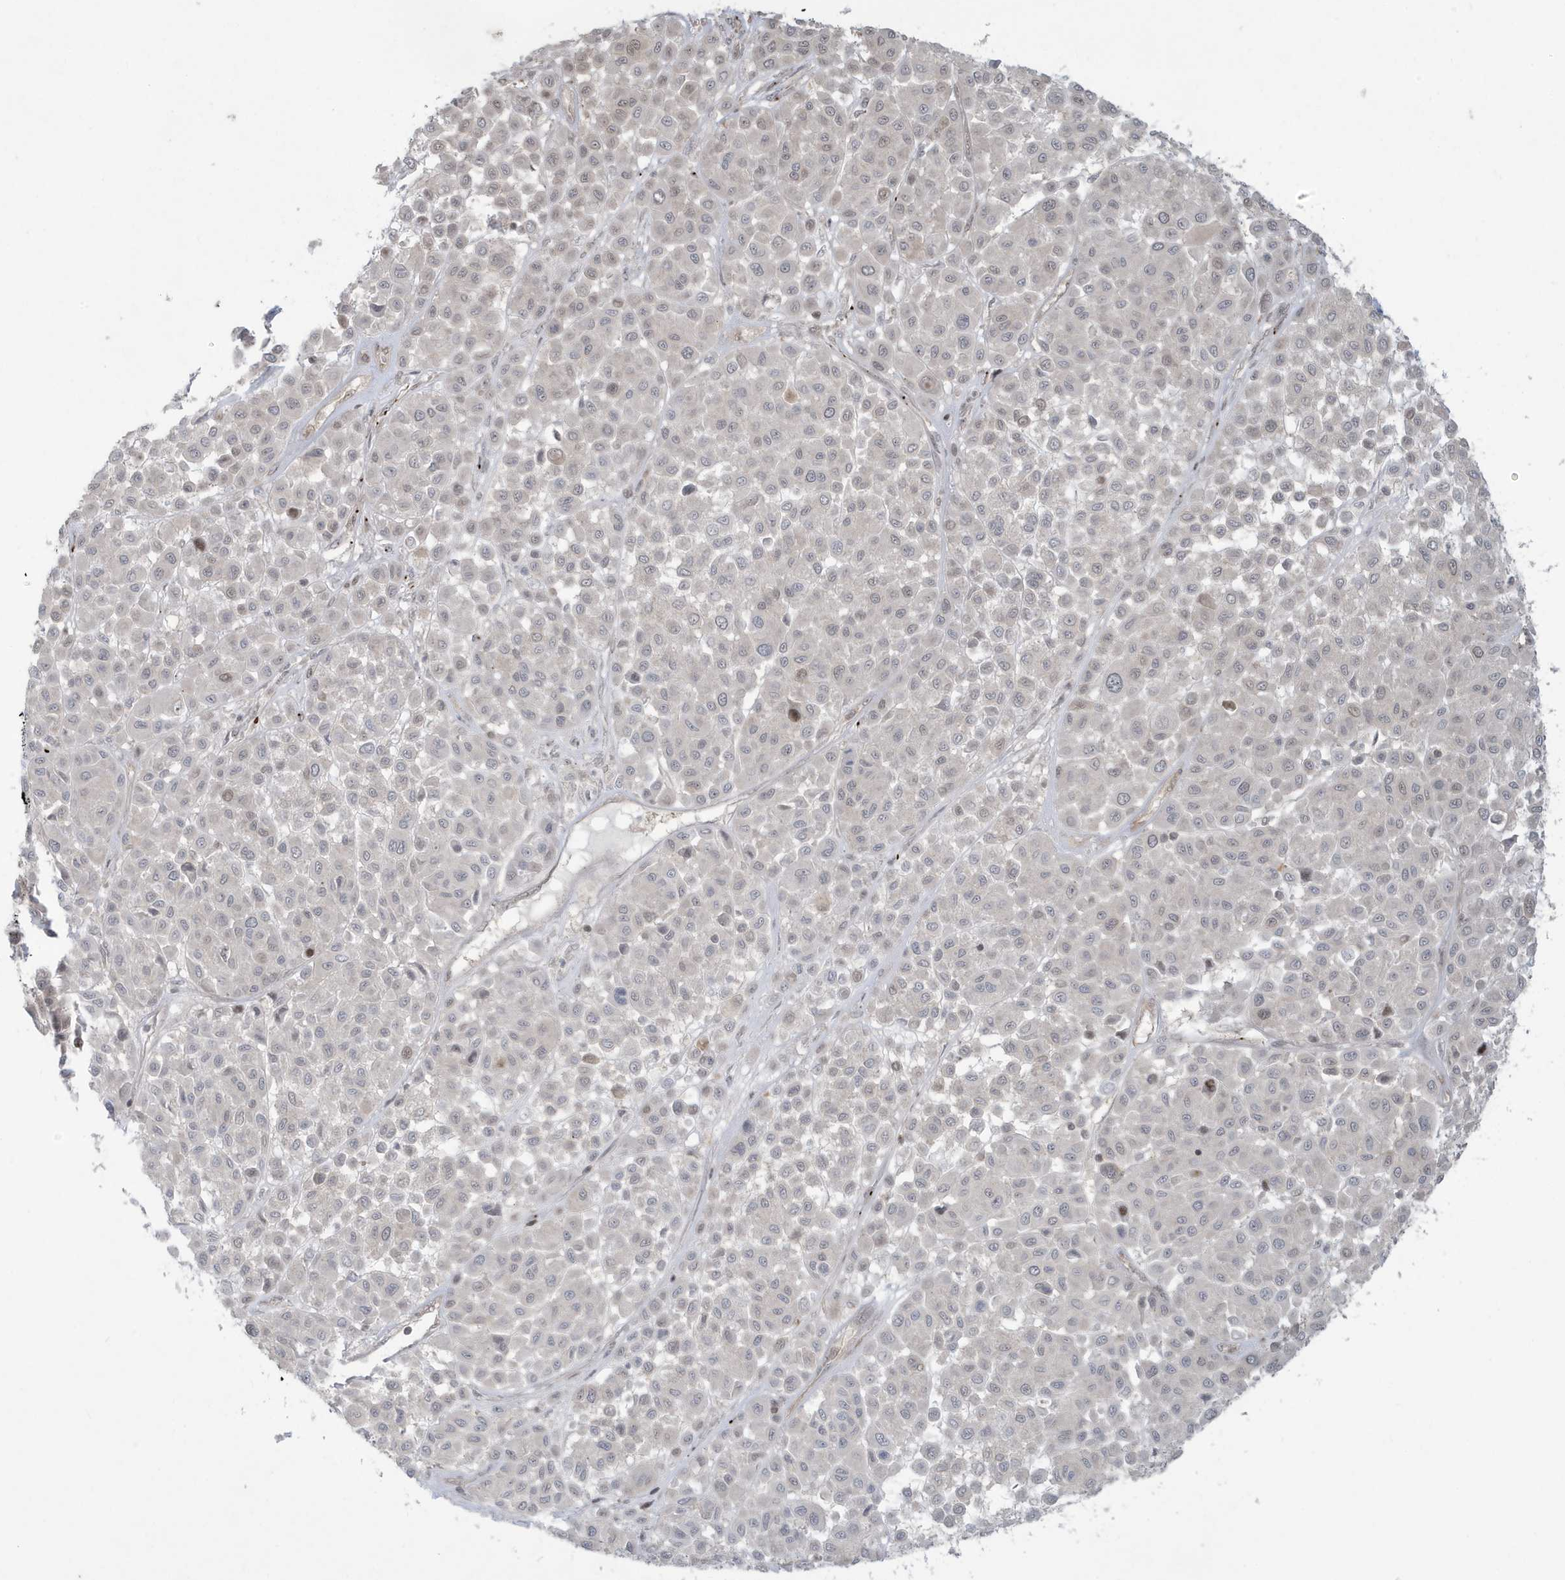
{"staining": {"intensity": "weak", "quantity": "<25%", "location": "nuclear"}, "tissue": "melanoma", "cell_type": "Tumor cells", "image_type": "cancer", "snomed": [{"axis": "morphology", "description": "Malignant melanoma, Metastatic site"}, {"axis": "topography", "description": "Soft tissue"}], "caption": "Protein analysis of malignant melanoma (metastatic site) shows no significant positivity in tumor cells. (Brightfield microscopy of DAB immunohistochemistry (IHC) at high magnification).", "gene": "C1orf52", "patient": {"sex": "male", "age": 41}}